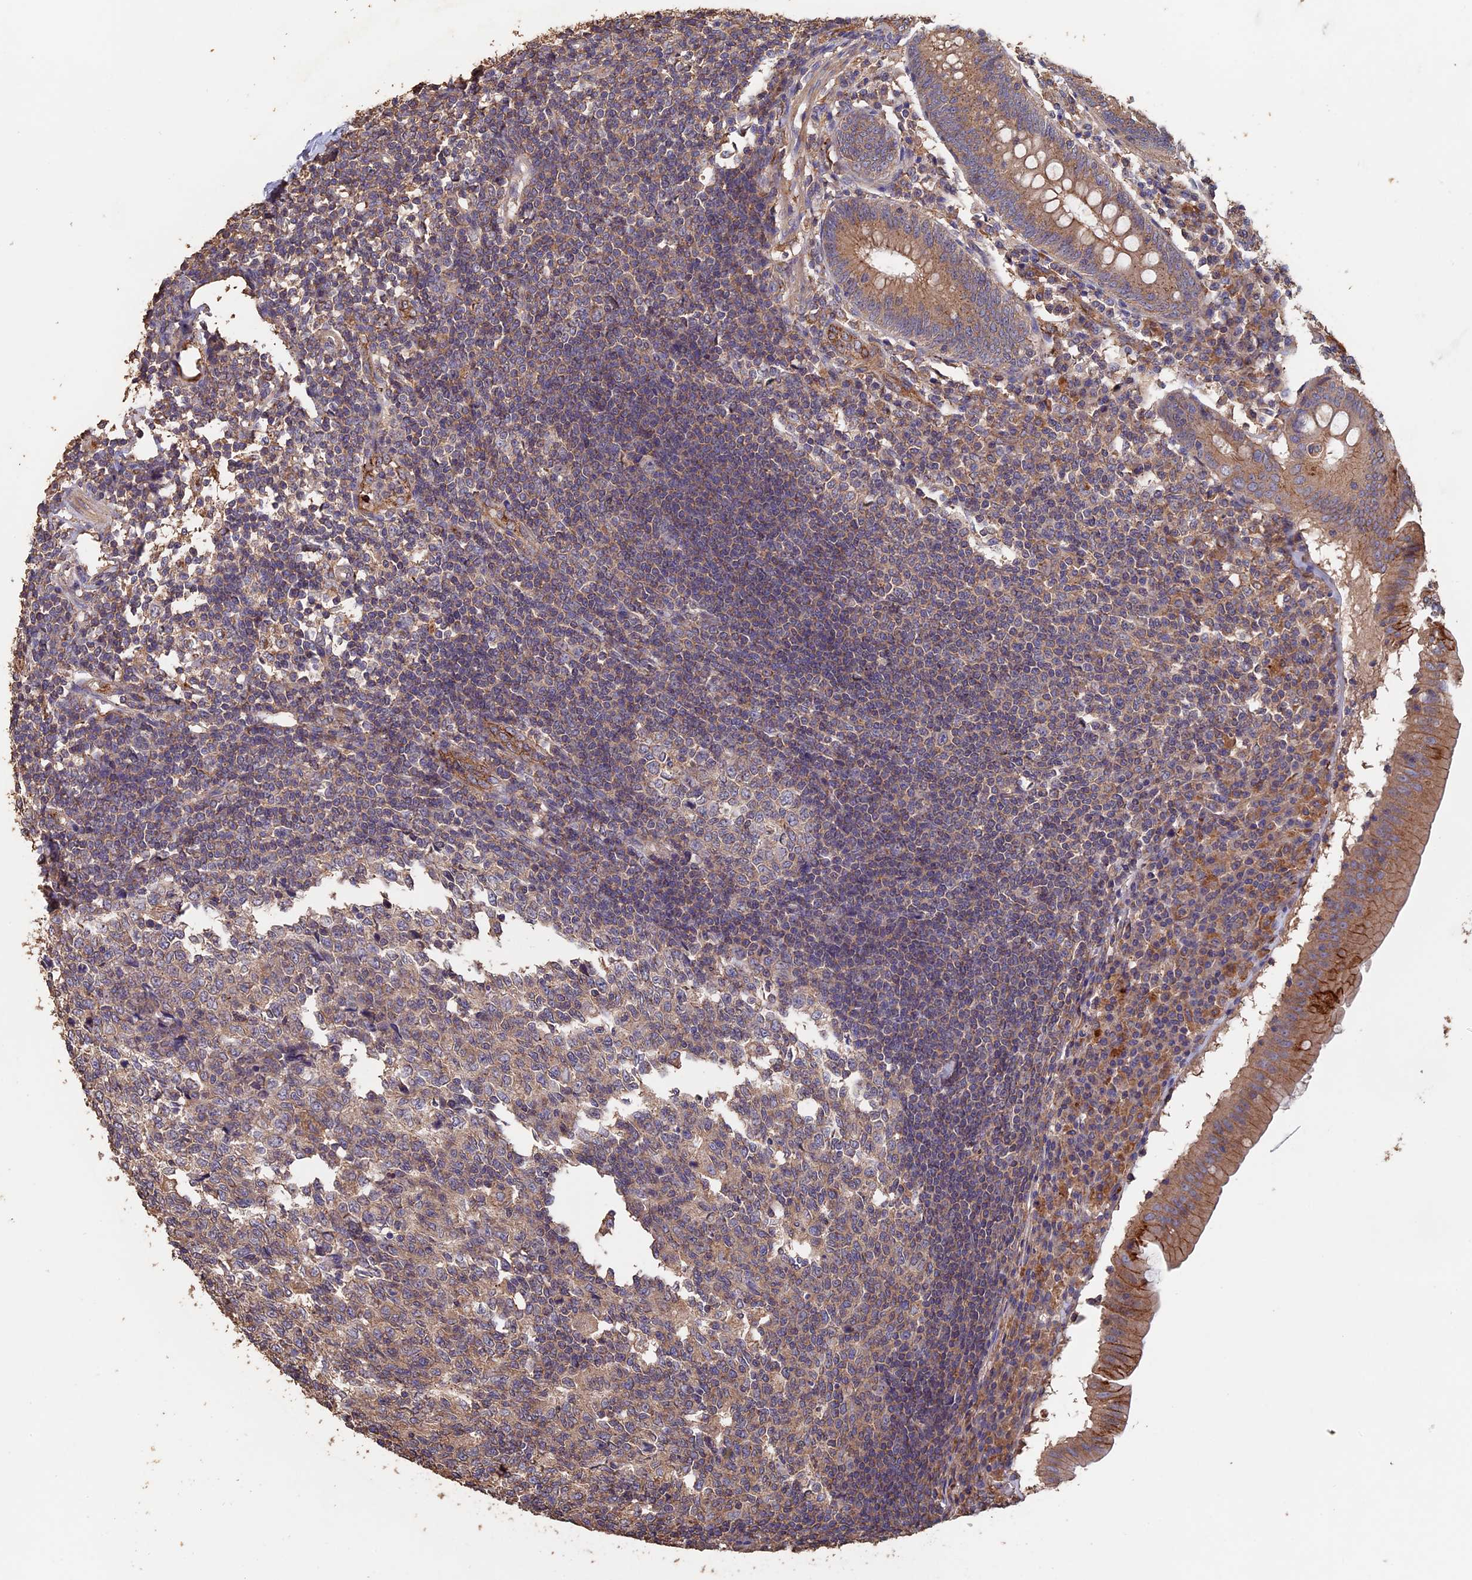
{"staining": {"intensity": "moderate", "quantity": ">75%", "location": "cytoplasmic/membranous"}, "tissue": "appendix", "cell_type": "Glandular cells", "image_type": "normal", "snomed": [{"axis": "morphology", "description": "Normal tissue, NOS"}, {"axis": "topography", "description": "Appendix"}], "caption": "Immunohistochemical staining of unremarkable appendix reveals moderate cytoplasmic/membranous protein positivity in about >75% of glandular cells.", "gene": "PIGQ", "patient": {"sex": "female", "age": 54}}